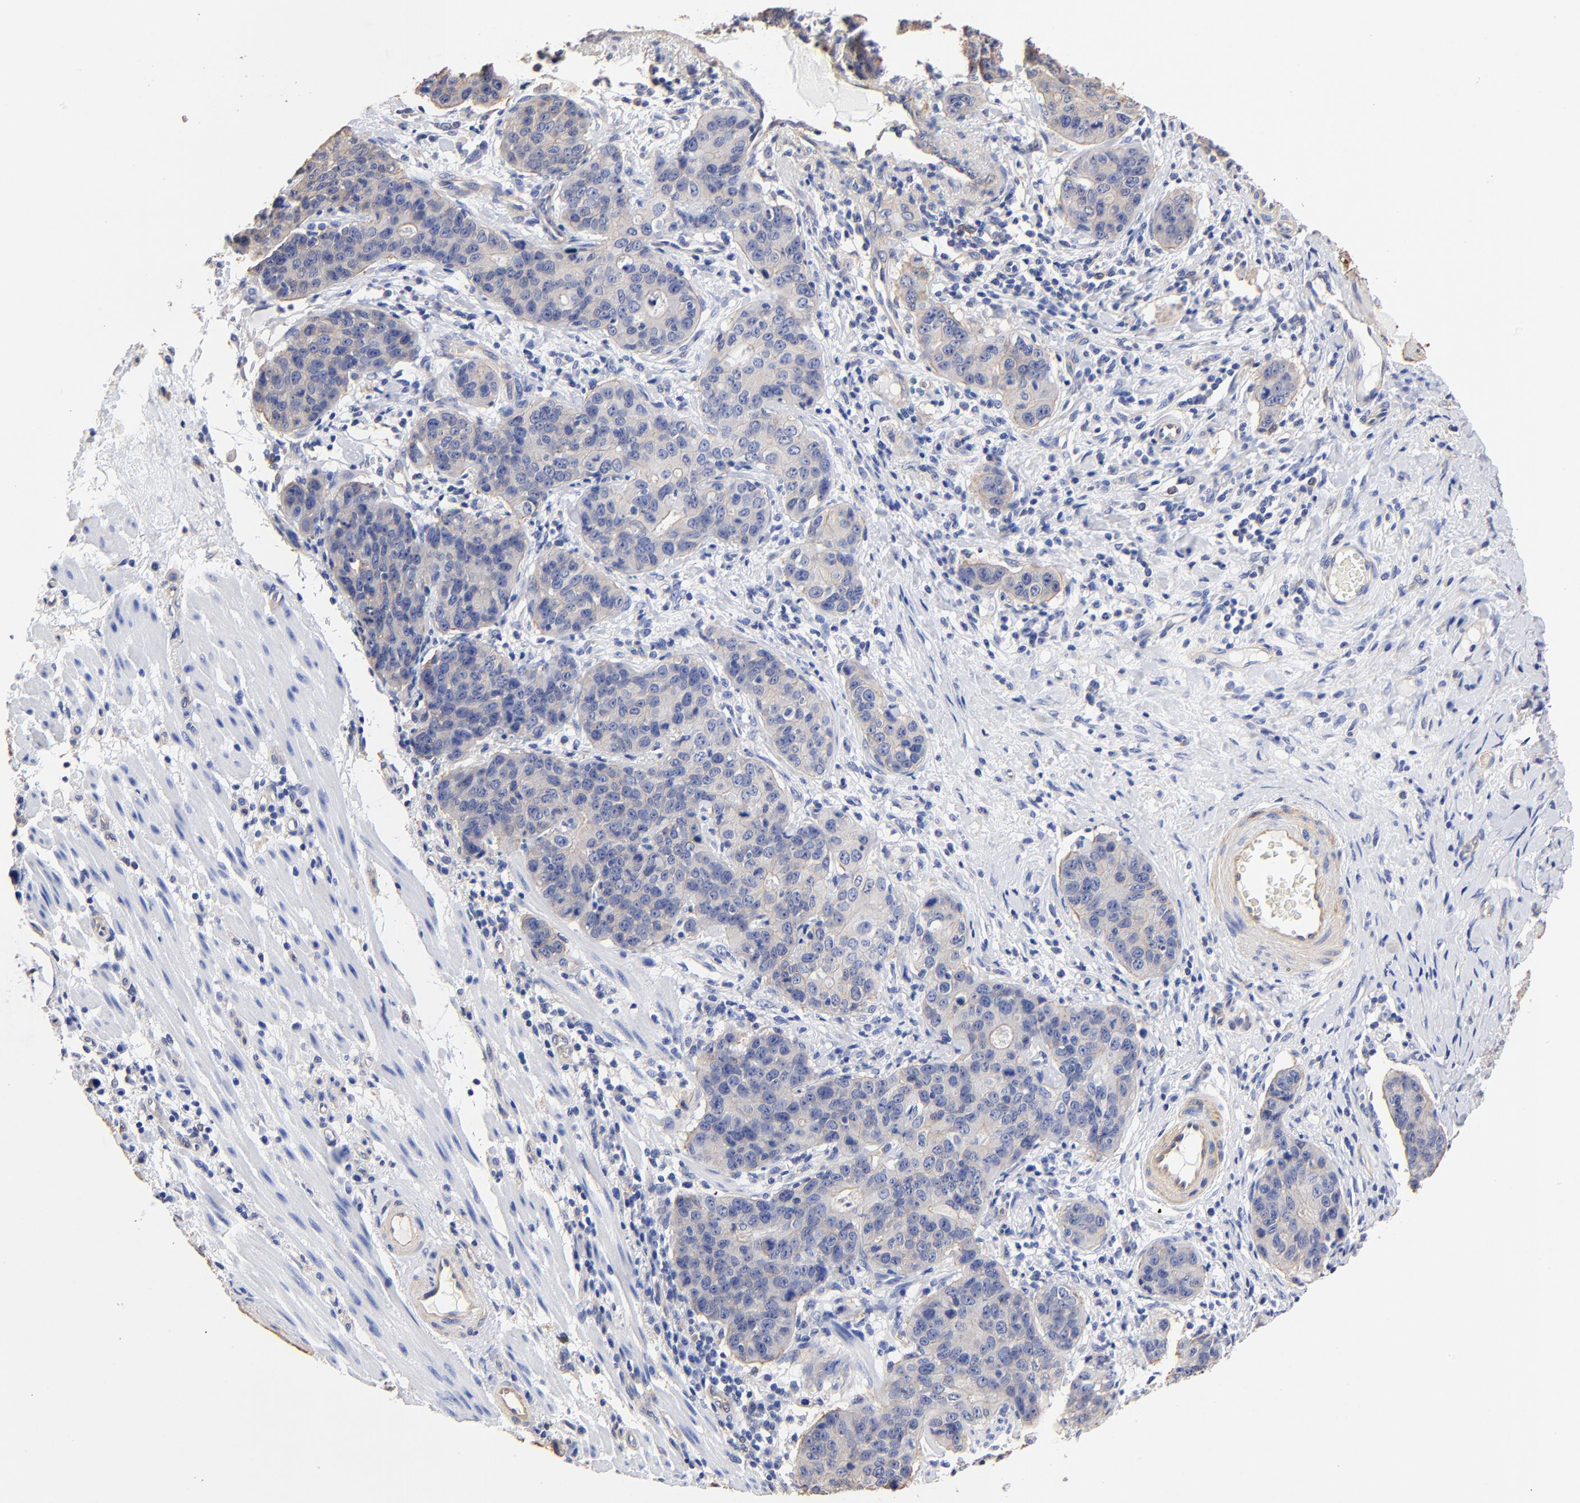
{"staining": {"intensity": "negative", "quantity": "none", "location": "none"}, "tissue": "stomach cancer", "cell_type": "Tumor cells", "image_type": "cancer", "snomed": [{"axis": "morphology", "description": "Adenocarcinoma, NOS"}, {"axis": "topography", "description": "Esophagus"}, {"axis": "topography", "description": "Stomach"}], "caption": "Immunohistochemical staining of human stomach cancer (adenocarcinoma) demonstrates no significant staining in tumor cells.", "gene": "TAGLN2", "patient": {"sex": "male", "age": 74}}